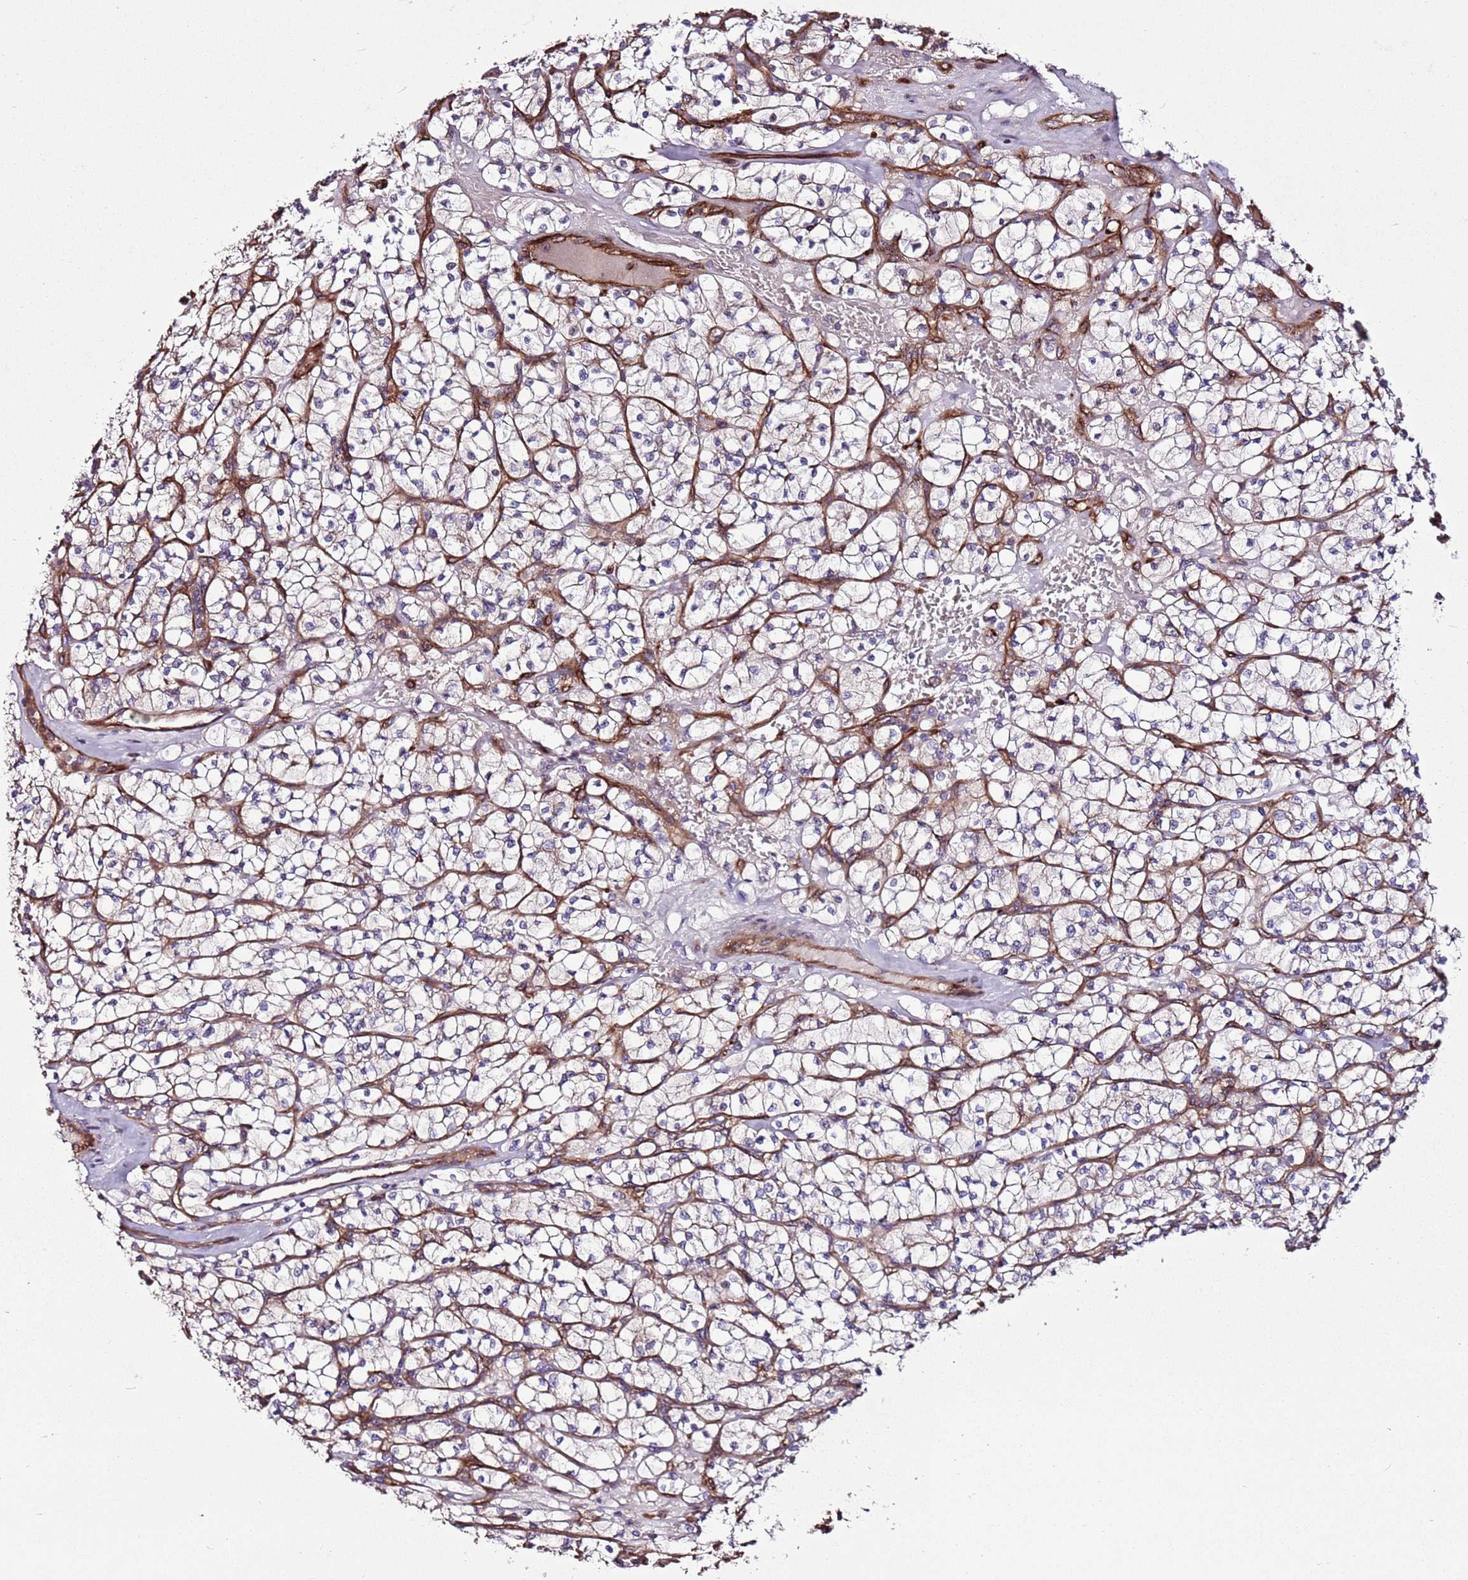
{"staining": {"intensity": "negative", "quantity": "none", "location": "none"}, "tissue": "renal cancer", "cell_type": "Tumor cells", "image_type": "cancer", "snomed": [{"axis": "morphology", "description": "Adenocarcinoma, NOS"}, {"axis": "topography", "description": "Kidney"}], "caption": "DAB (3,3'-diaminobenzidine) immunohistochemical staining of adenocarcinoma (renal) demonstrates no significant expression in tumor cells.", "gene": "ZNF827", "patient": {"sex": "female", "age": 64}}